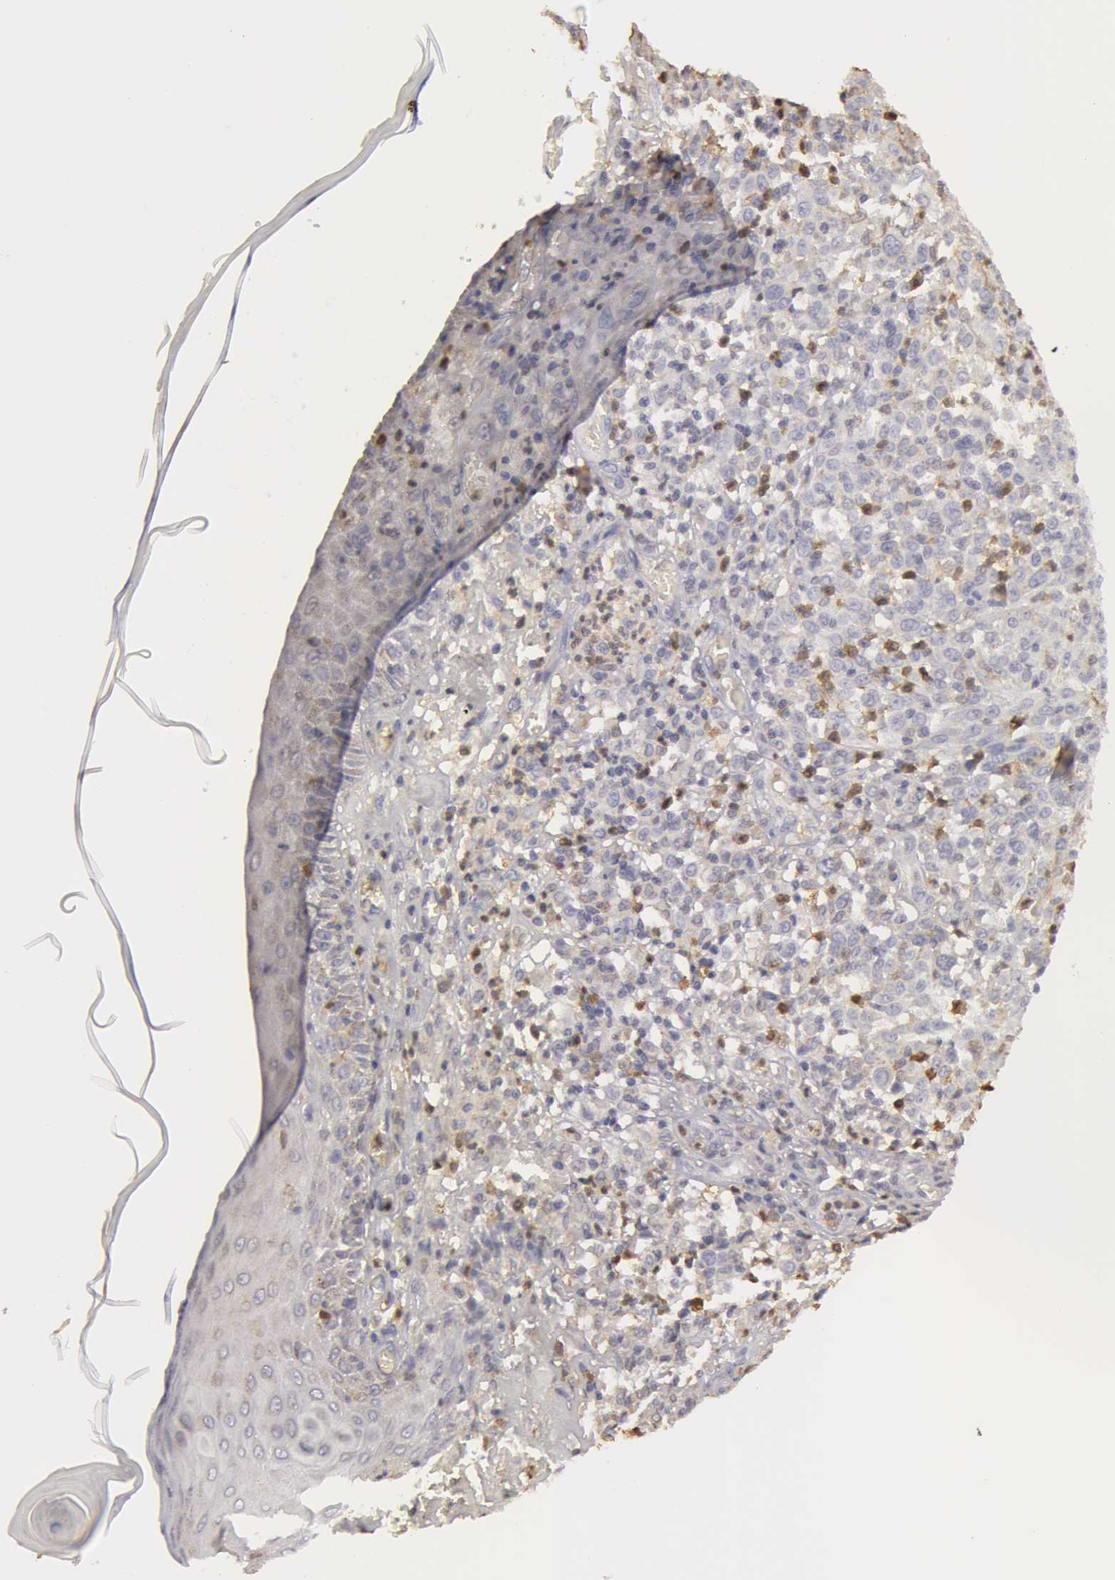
{"staining": {"intensity": "negative", "quantity": "none", "location": "none"}, "tissue": "melanoma", "cell_type": "Tumor cells", "image_type": "cancer", "snomed": [{"axis": "morphology", "description": "Malignant melanoma, NOS"}, {"axis": "topography", "description": "Skin"}], "caption": "Tumor cells show no significant positivity in melanoma.", "gene": "CAT", "patient": {"sex": "female", "age": 49}}